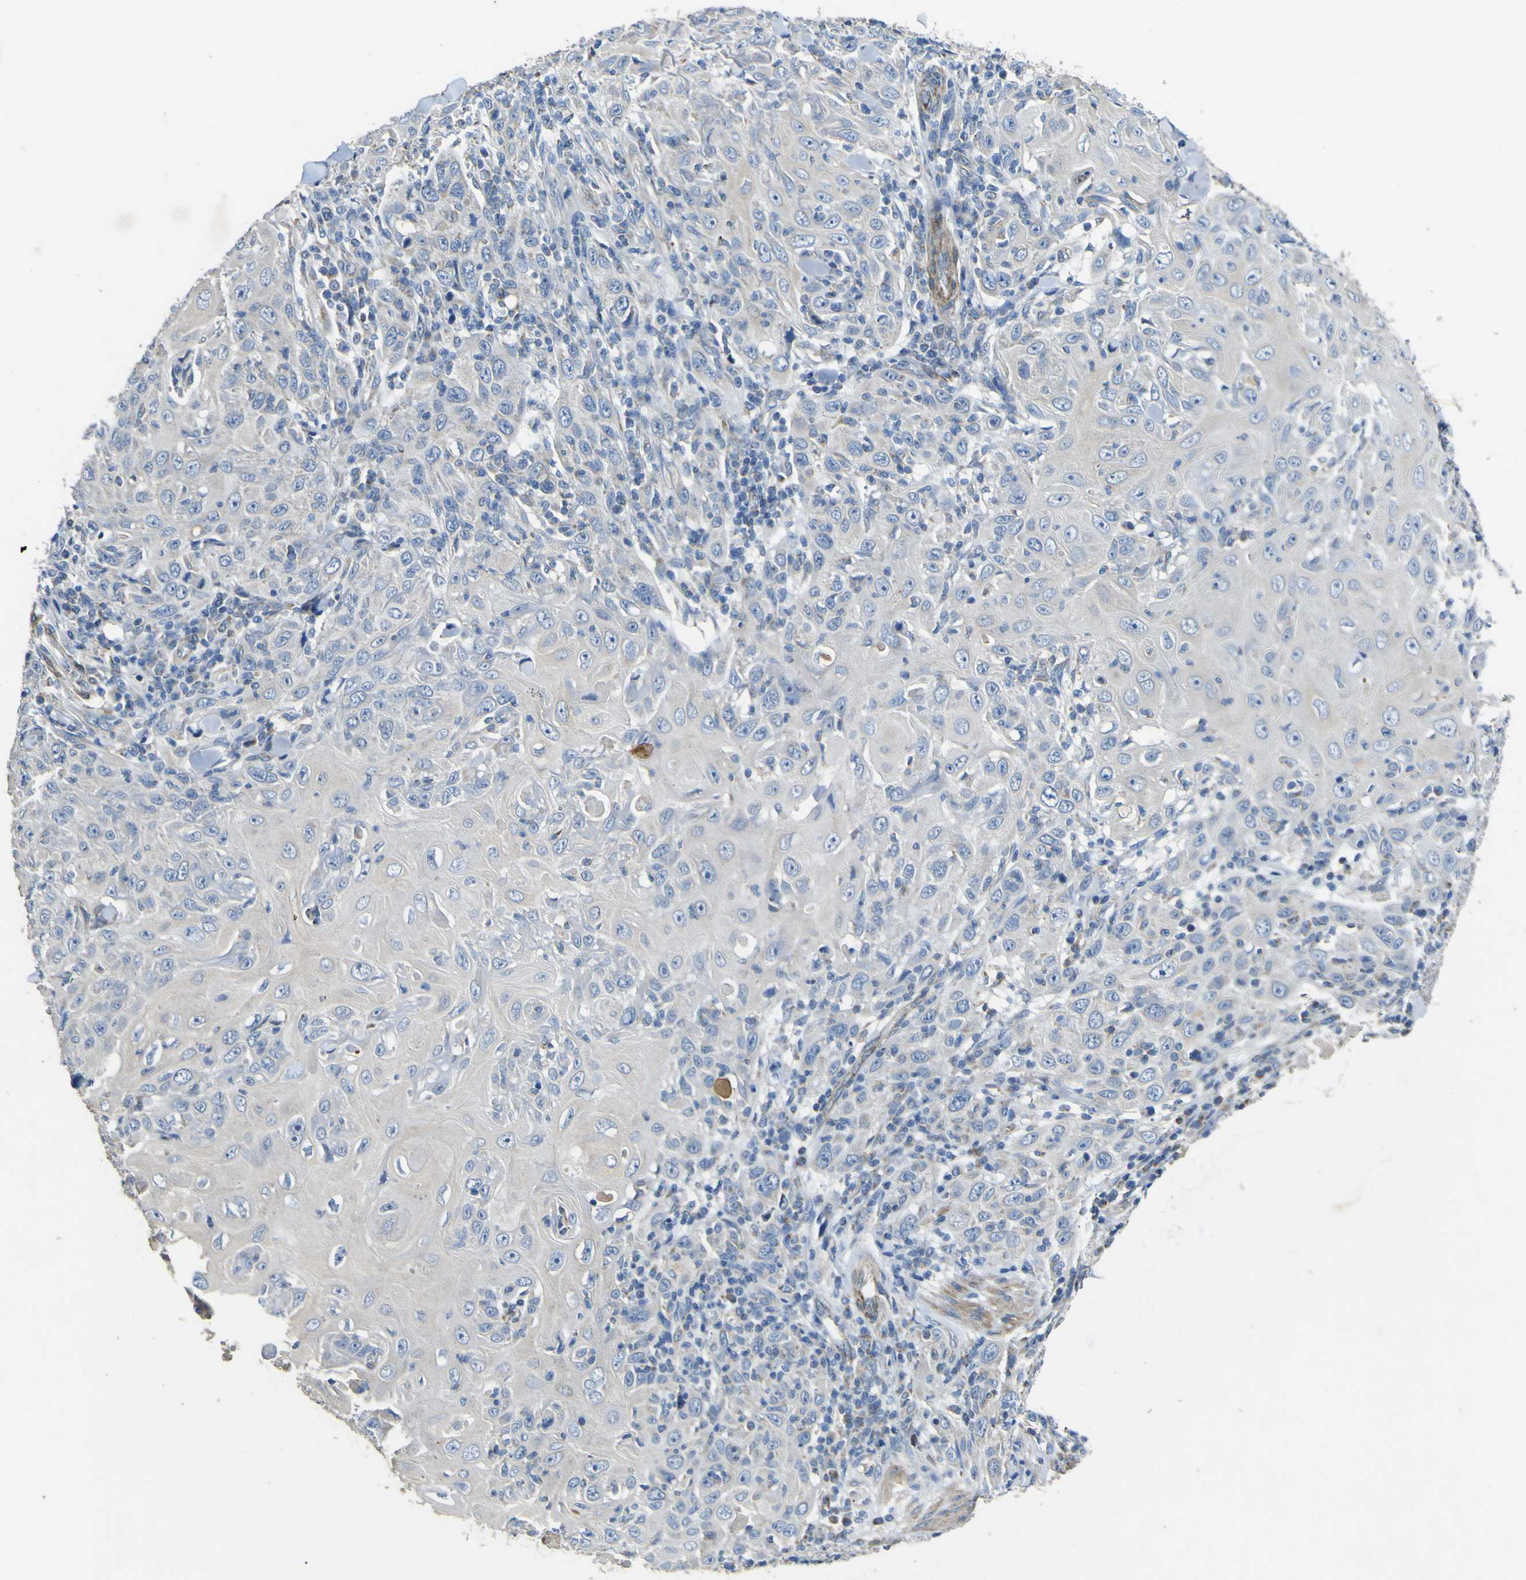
{"staining": {"intensity": "negative", "quantity": "none", "location": "none"}, "tissue": "skin cancer", "cell_type": "Tumor cells", "image_type": "cancer", "snomed": [{"axis": "morphology", "description": "Squamous cell carcinoma, NOS"}, {"axis": "topography", "description": "Skin"}], "caption": "The image shows no staining of tumor cells in skin cancer (squamous cell carcinoma). The staining is performed using DAB brown chromogen with nuclei counter-stained in using hematoxylin.", "gene": "ALDH18A1", "patient": {"sex": "female", "age": 88}}